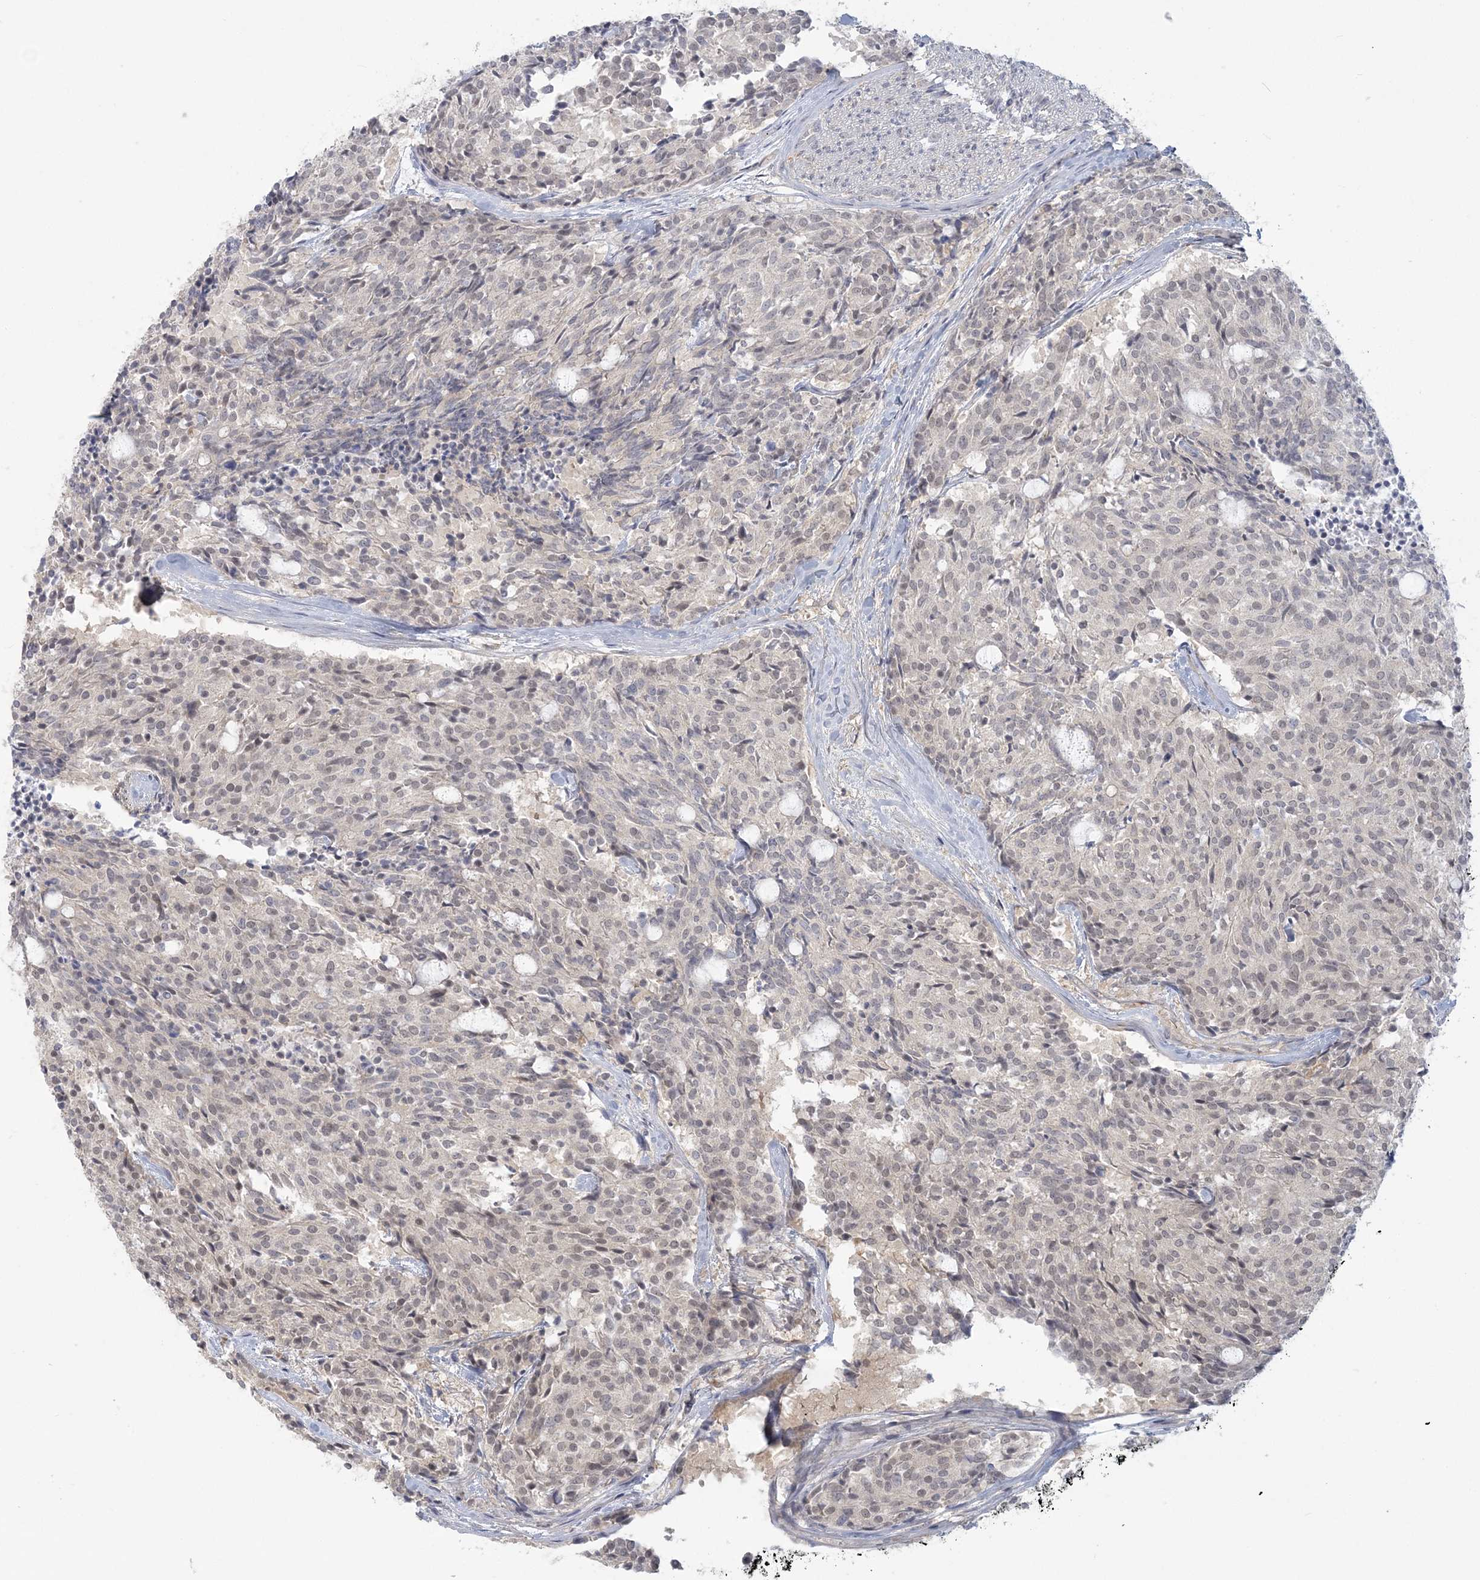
{"staining": {"intensity": "weak", "quantity": "<25%", "location": "nuclear"}, "tissue": "carcinoid", "cell_type": "Tumor cells", "image_type": "cancer", "snomed": [{"axis": "morphology", "description": "Carcinoid, malignant, NOS"}, {"axis": "topography", "description": "Pancreas"}], "caption": "This is an immunohistochemistry image of carcinoid (malignant). There is no positivity in tumor cells.", "gene": "ANKS1A", "patient": {"sex": "female", "age": 54}}